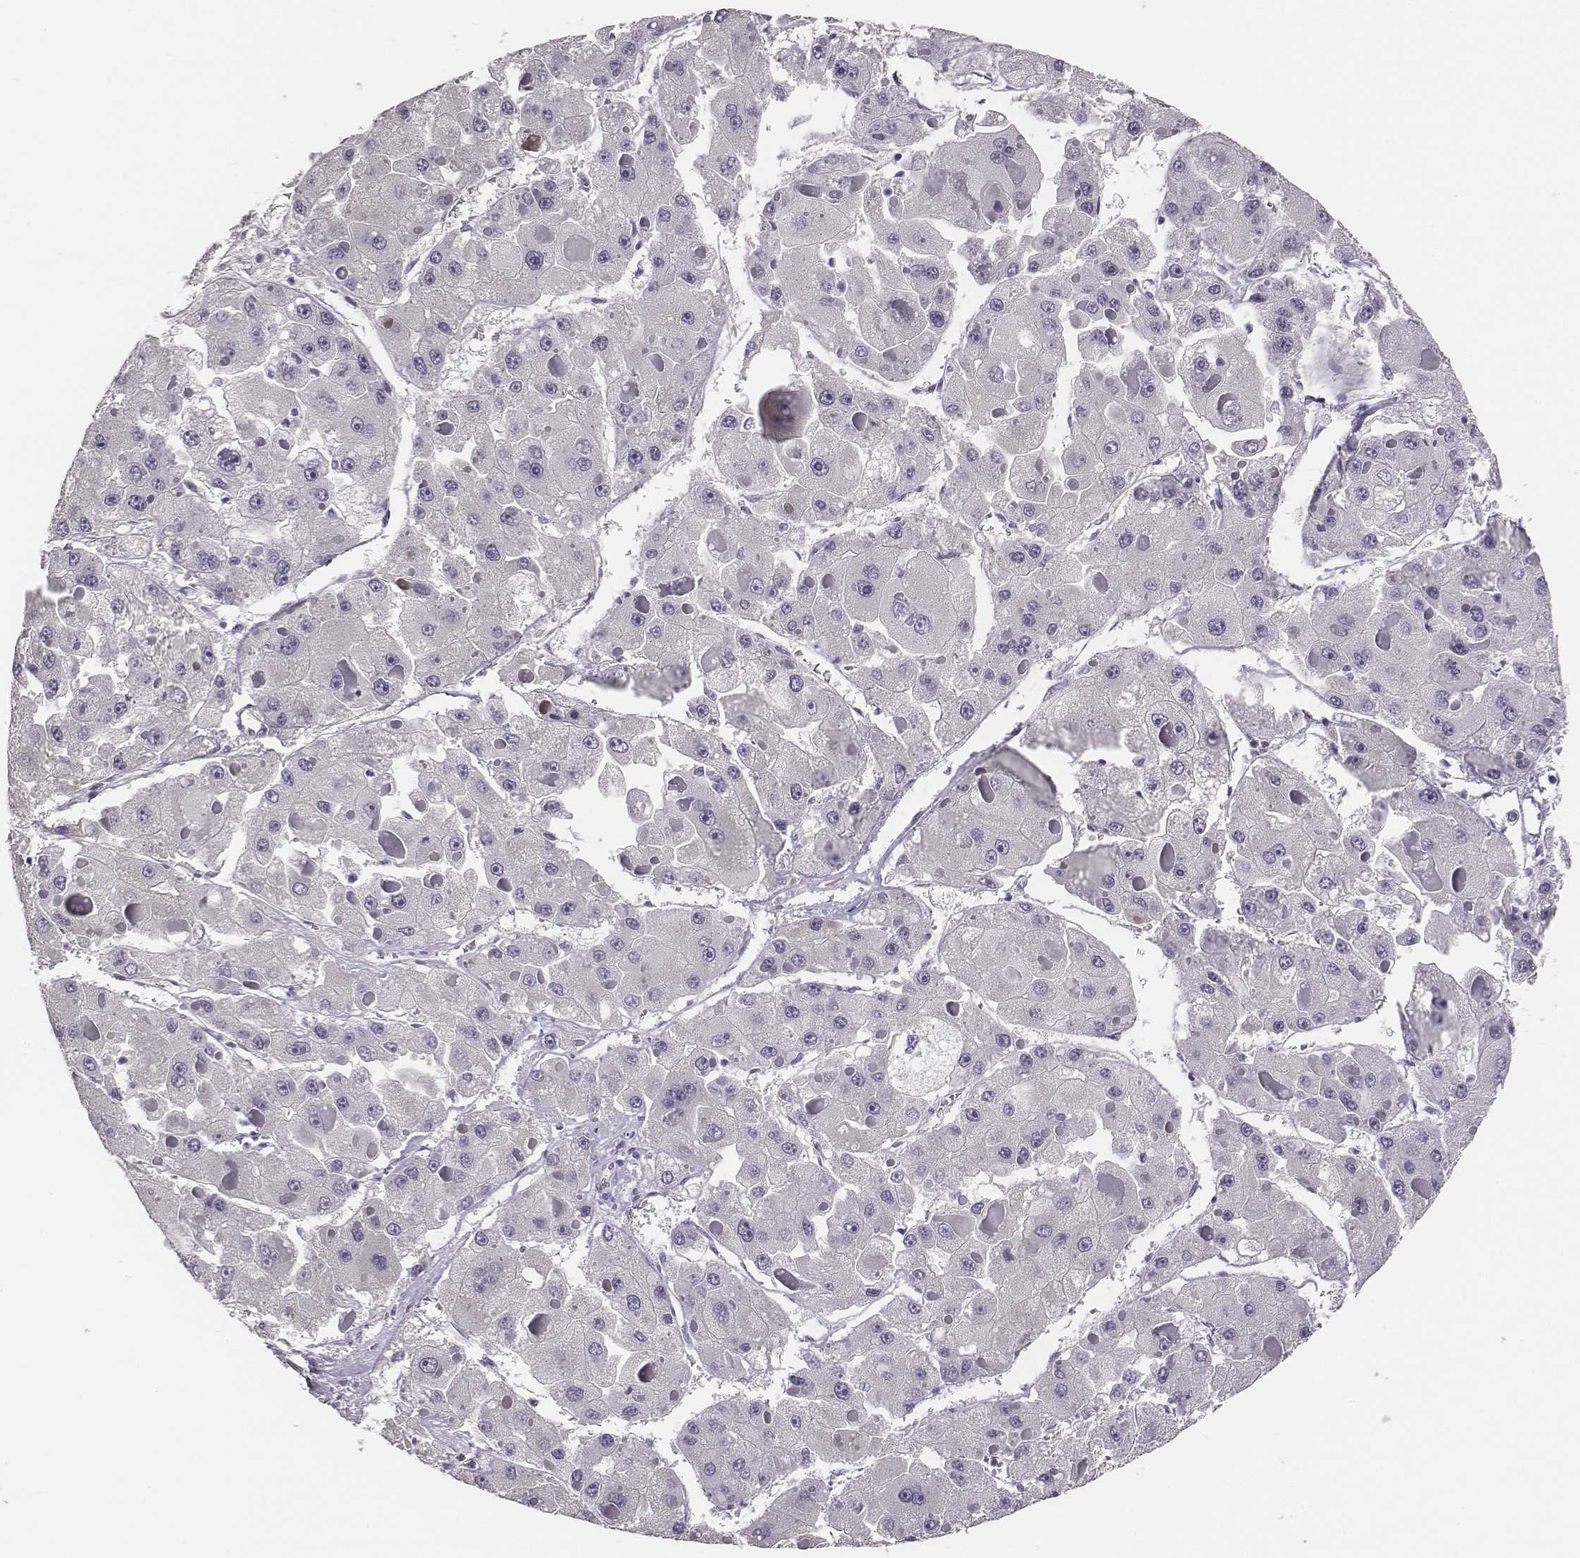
{"staining": {"intensity": "negative", "quantity": "none", "location": "none"}, "tissue": "liver cancer", "cell_type": "Tumor cells", "image_type": "cancer", "snomed": [{"axis": "morphology", "description": "Carcinoma, Hepatocellular, NOS"}, {"axis": "topography", "description": "Liver"}], "caption": "The photomicrograph displays no significant positivity in tumor cells of liver cancer. (Stains: DAB immunohistochemistry (IHC) with hematoxylin counter stain, Microscopy: brightfield microscopy at high magnification).", "gene": "PBK", "patient": {"sex": "female", "age": 73}}